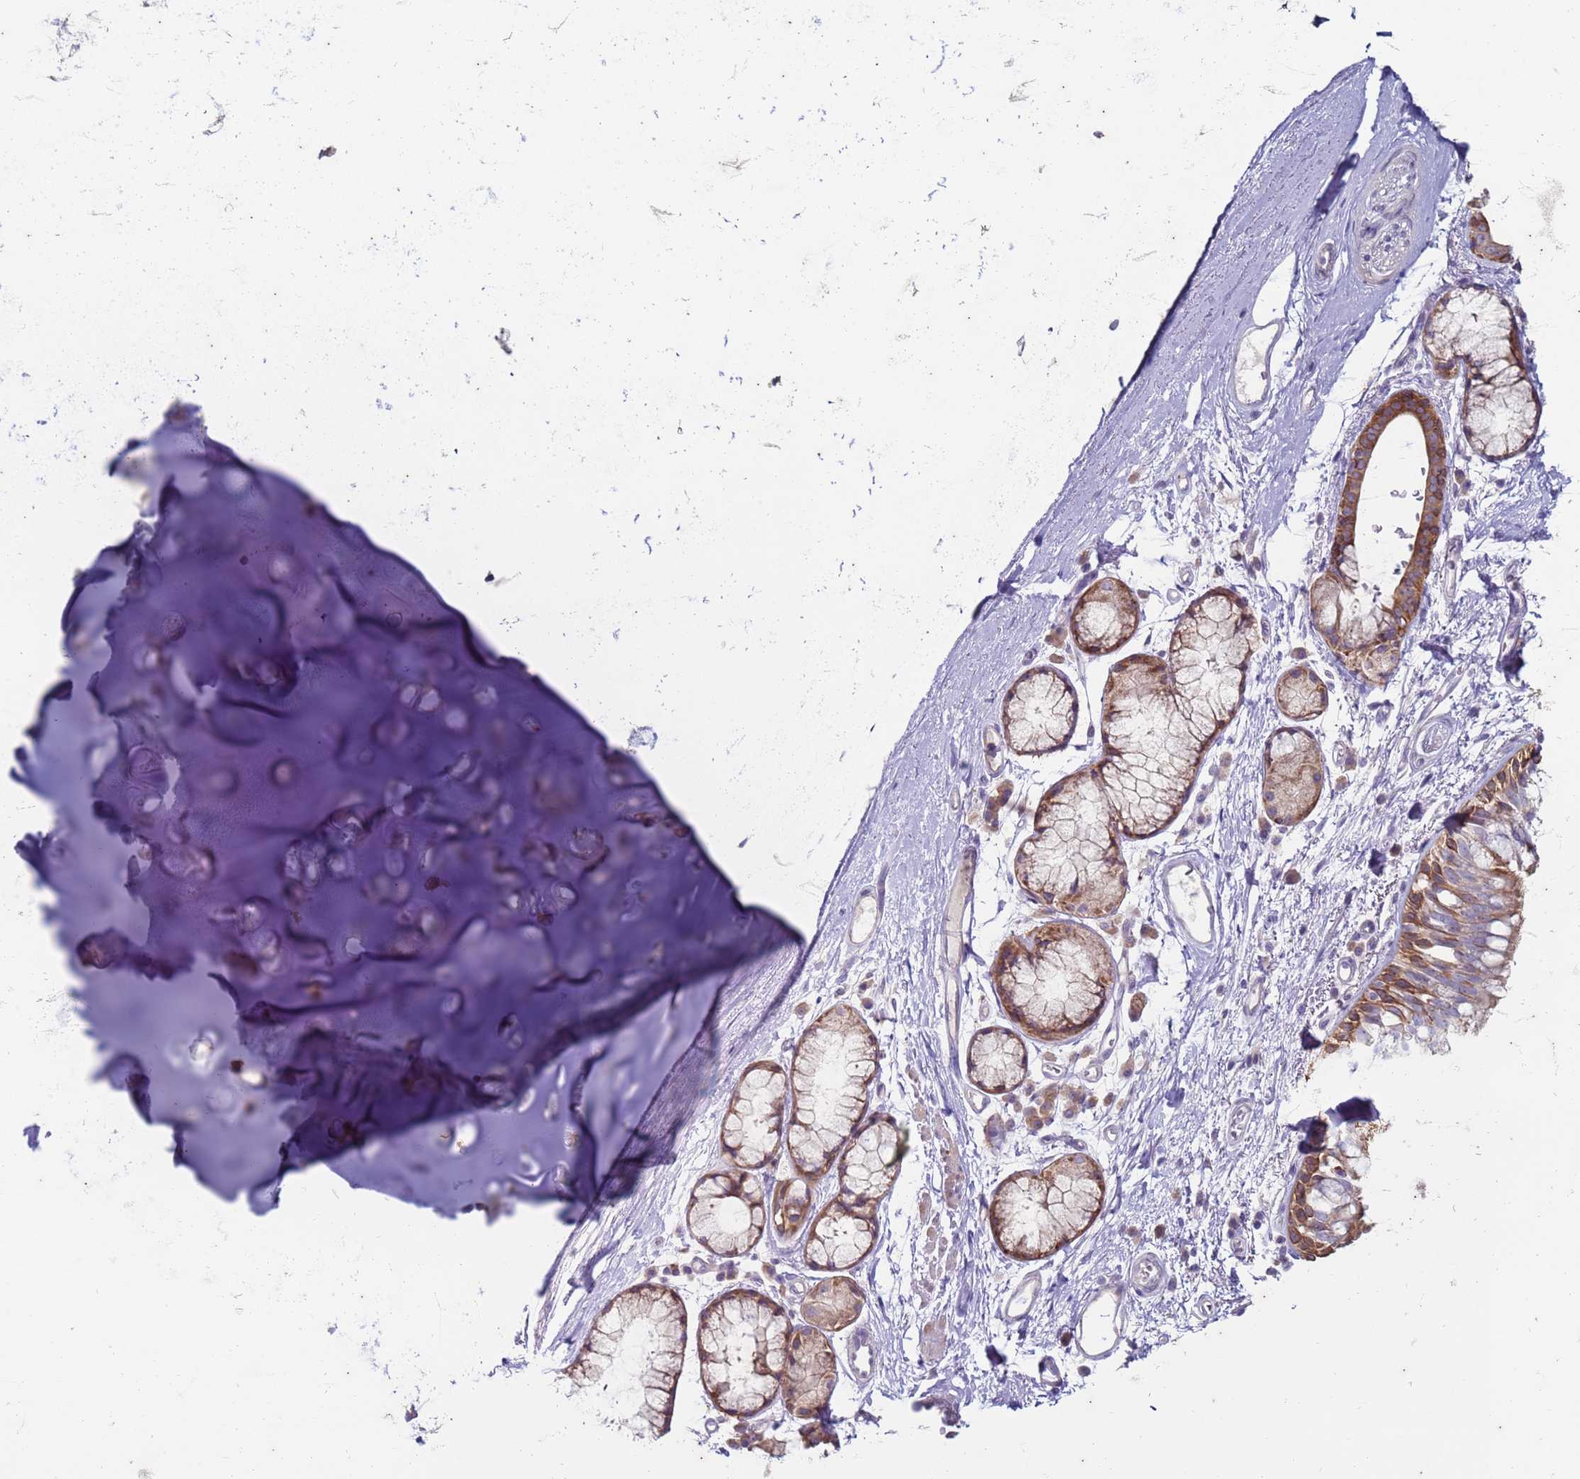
{"staining": {"intensity": "negative", "quantity": "none", "location": "none"}, "tissue": "adipose tissue", "cell_type": "Adipocytes", "image_type": "normal", "snomed": [{"axis": "morphology", "description": "Normal tissue, NOS"}, {"axis": "topography", "description": "Cartilage tissue"}], "caption": "Benign adipose tissue was stained to show a protein in brown. There is no significant expression in adipocytes.", "gene": "SUCO", "patient": {"sex": "male", "age": 73}}